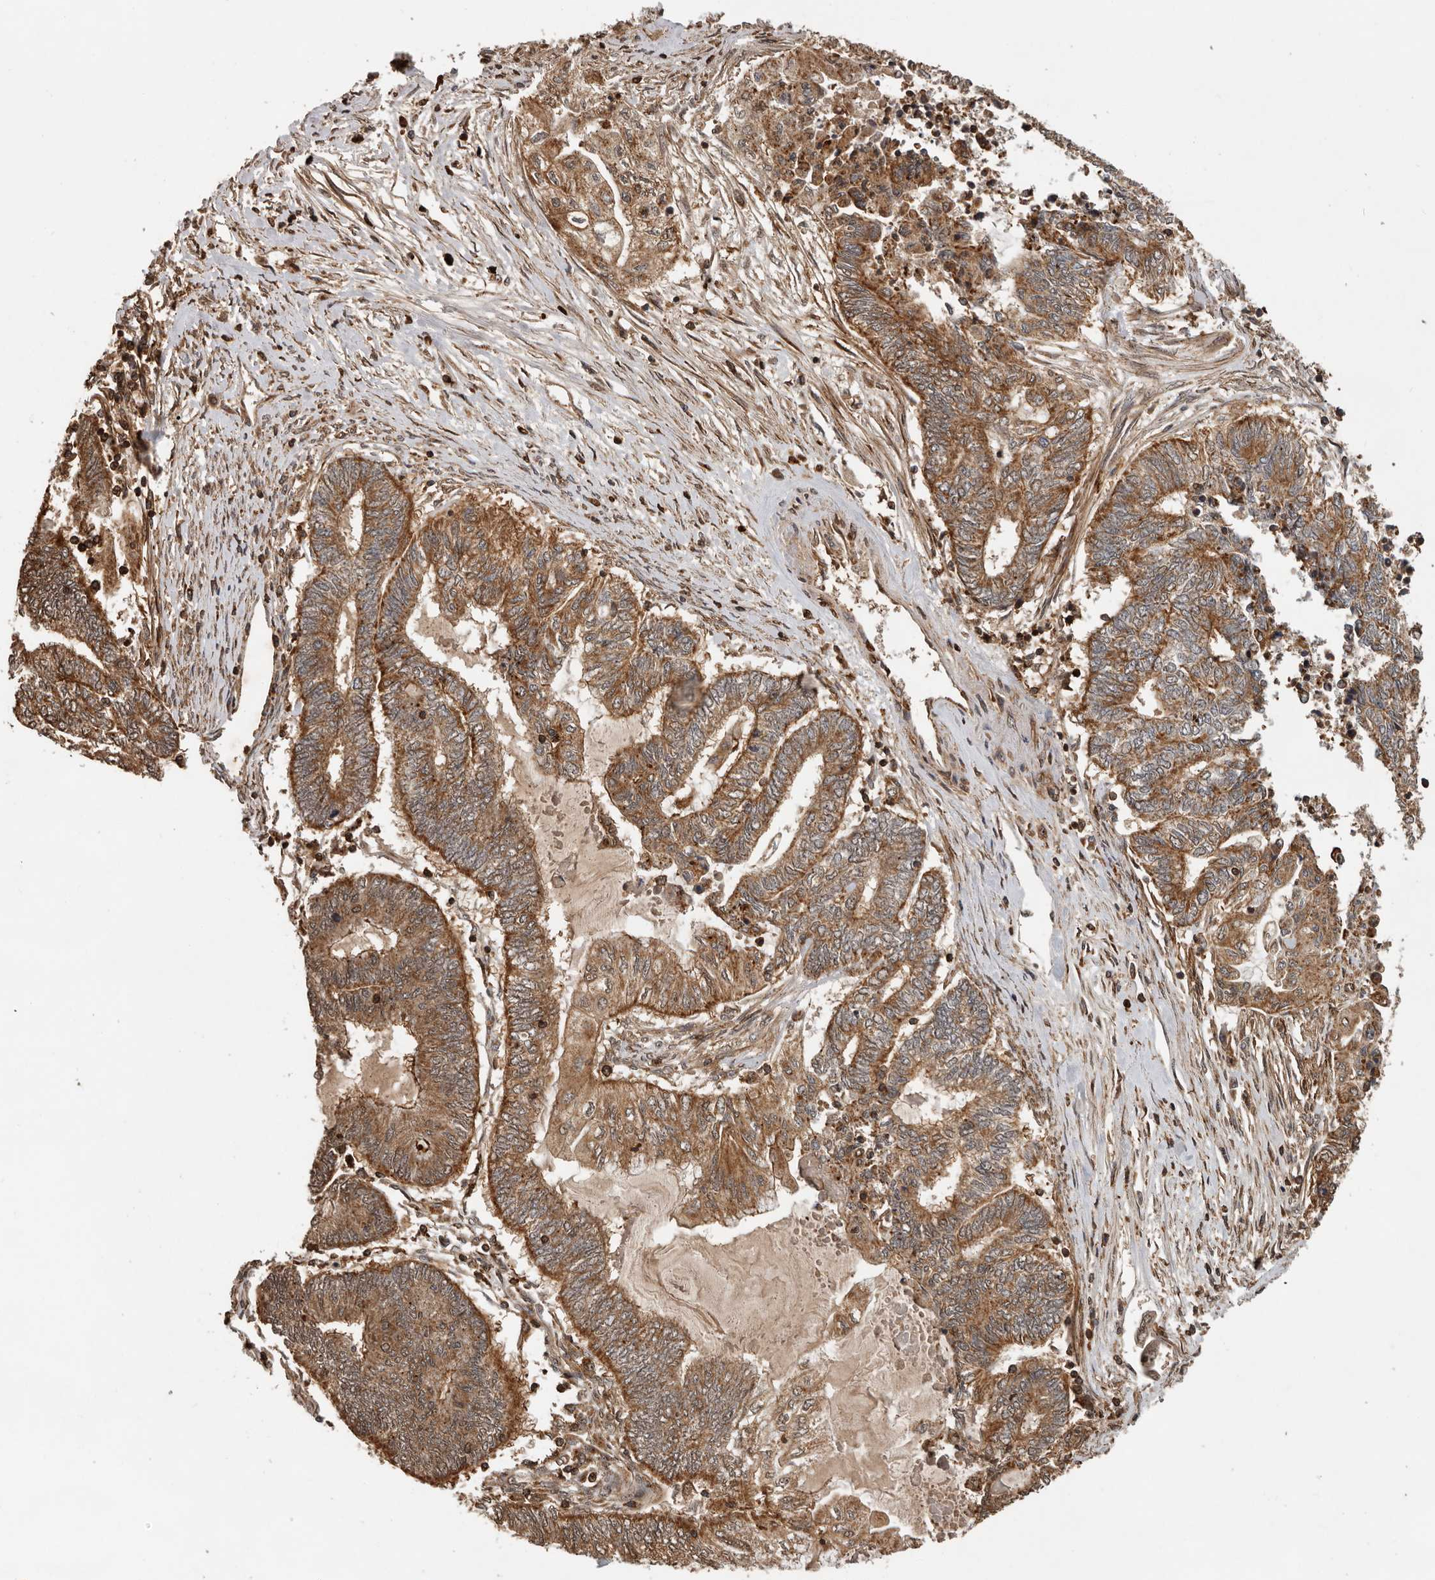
{"staining": {"intensity": "moderate", "quantity": ">75%", "location": "cytoplasmic/membranous"}, "tissue": "endometrial cancer", "cell_type": "Tumor cells", "image_type": "cancer", "snomed": [{"axis": "morphology", "description": "Adenocarcinoma, NOS"}, {"axis": "topography", "description": "Uterus"}, {"axis": "topography", "description": "Endometrium"}], "caption": "A medium amount of moderate cytoplasmic/membranous expression is appreciated in about >75% of tumor cells in endometrial cancer tissue.", "gene": "RNF157", "patient": {"sex": "female", "age": 70}}